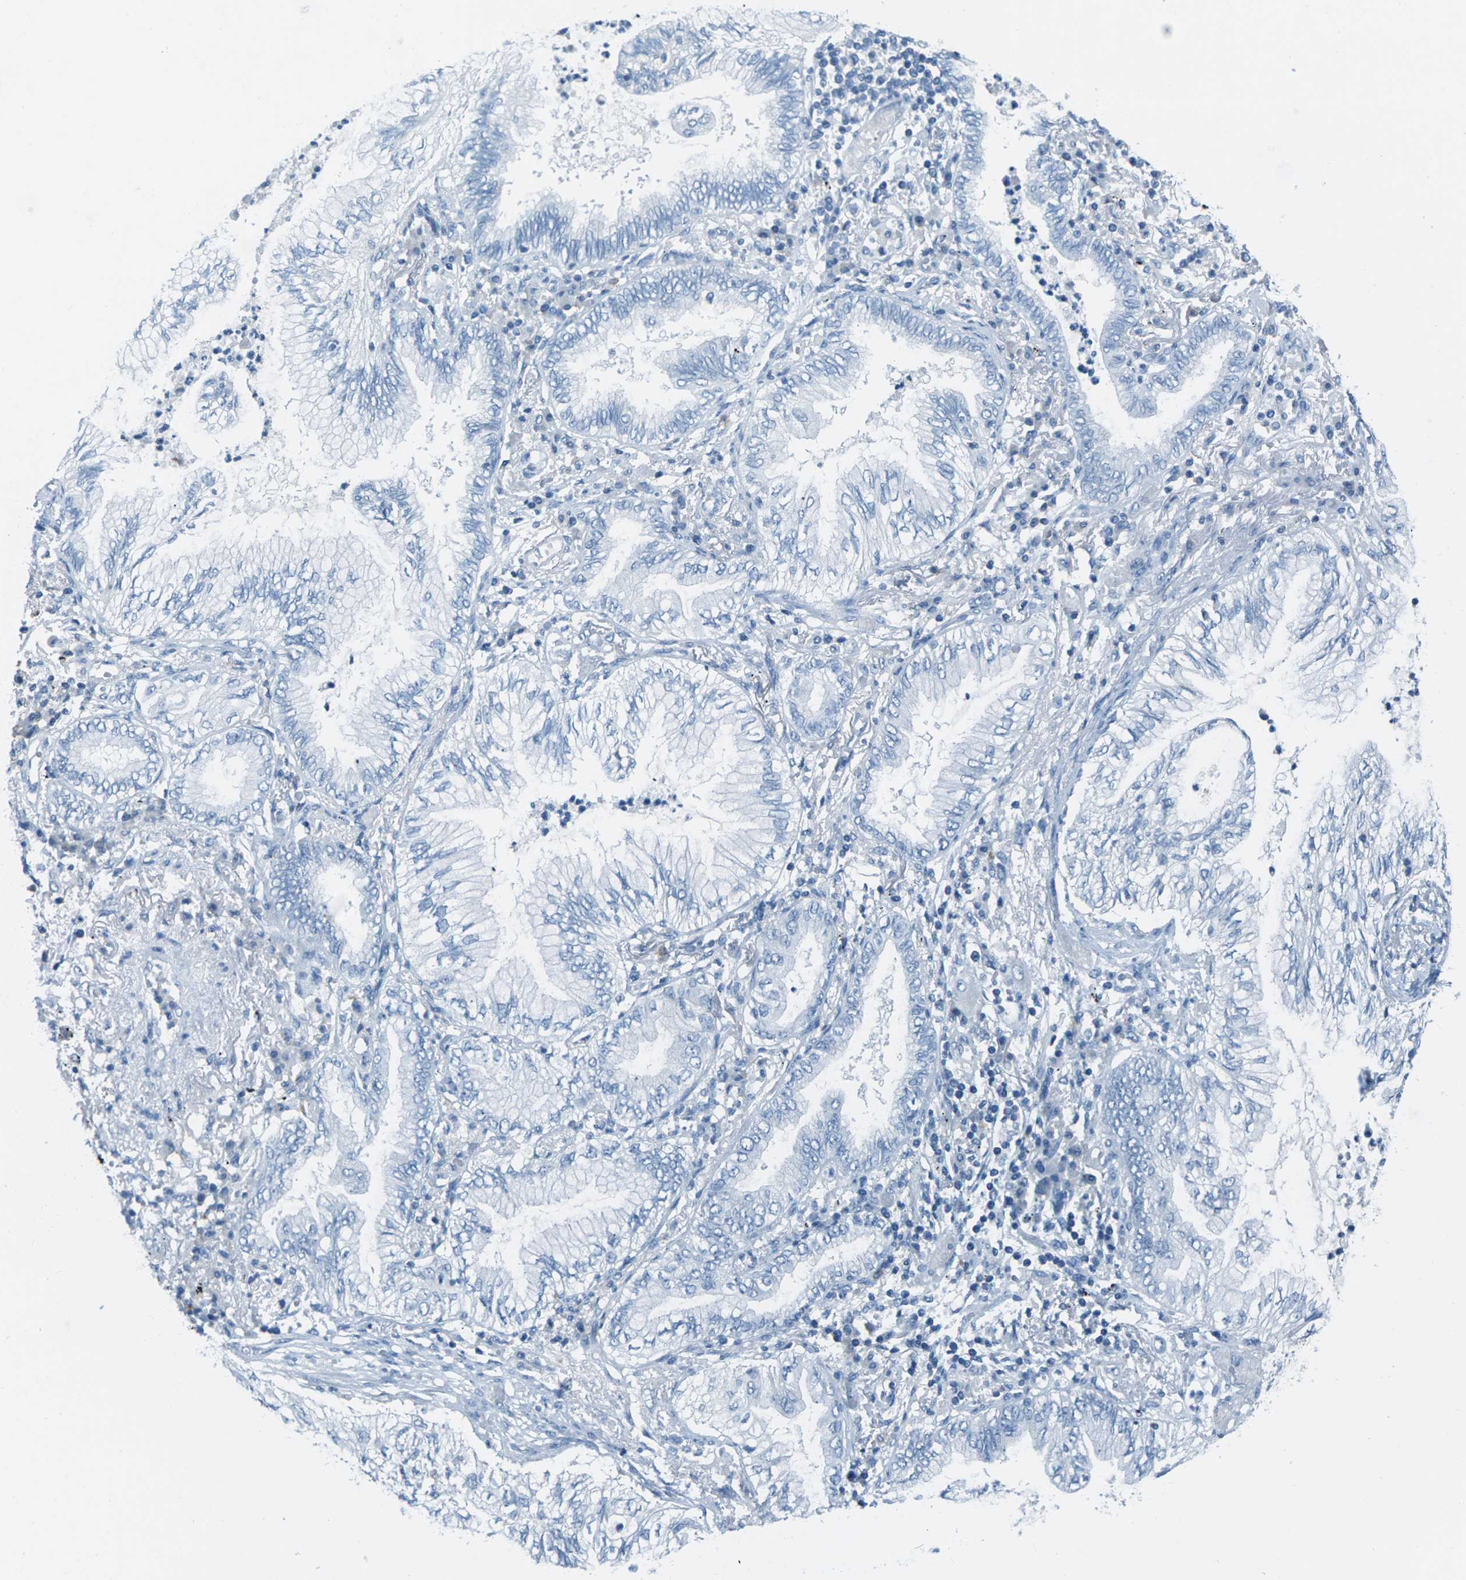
{"staining": {"intensity": "negative", "quantity": "none", "location": "none"}, "tissue": "lung cancer", "cell_type": "Tumor cells", "image_type": "cancer", "snomed": [{"axis": "morphology", "description": "Normal tissue, NOS"}, {"axis": "morphology", "description": "Adenocarcinoma, NOS"}, {"axis": "topography", "description": "Bronchus"}, {"axis": "topography", "description": "Lung"}], "caption": "A high-resolution image shows immunohistochemistry staining of lung cancer (adenocarcinoma), which reveals no significant expression in tumor cells.", "gene": "NANOS2", "patient": {"sex": "female", "age": 70}}